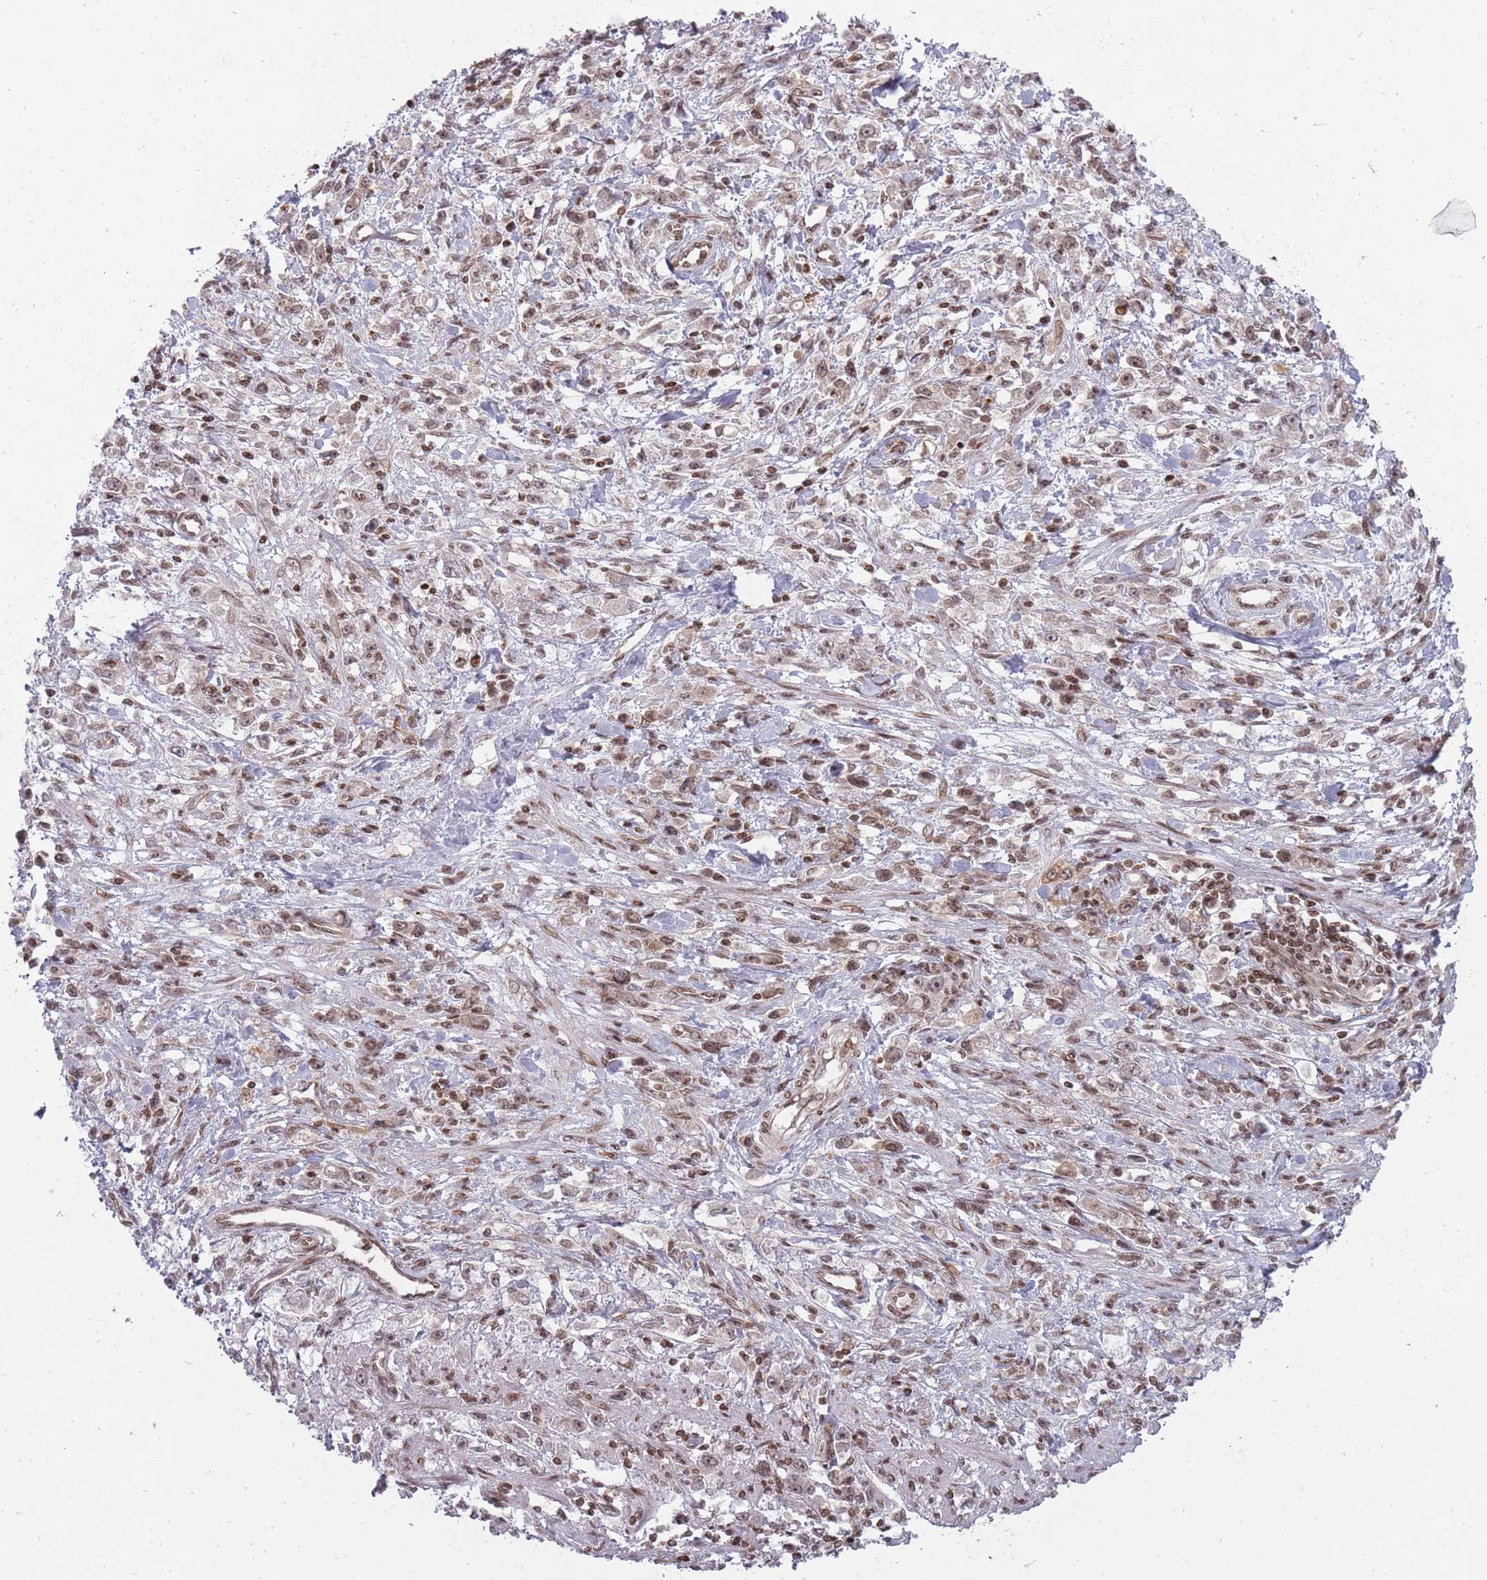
{"staining": {"intensity": "weak", "quantity": ">75%", "location": "nuclear"}, "tissue": "stomach cancer", "cell_type": "Tumor cells", "image_type": "cancer", "snomed": [{"axis": "morphology", "description": "Adenocarcinoma, NOS"}, {"axis": "topography", "description": "Stomach"}], "caption": "Adenocarcinoma (stomach) was stained to show a protein in brown. There is low levels of weak nuclear expression in about >75% of tumor cells.", "gene": "TMC6", "patient": {"sex": "female", "age": 59}}